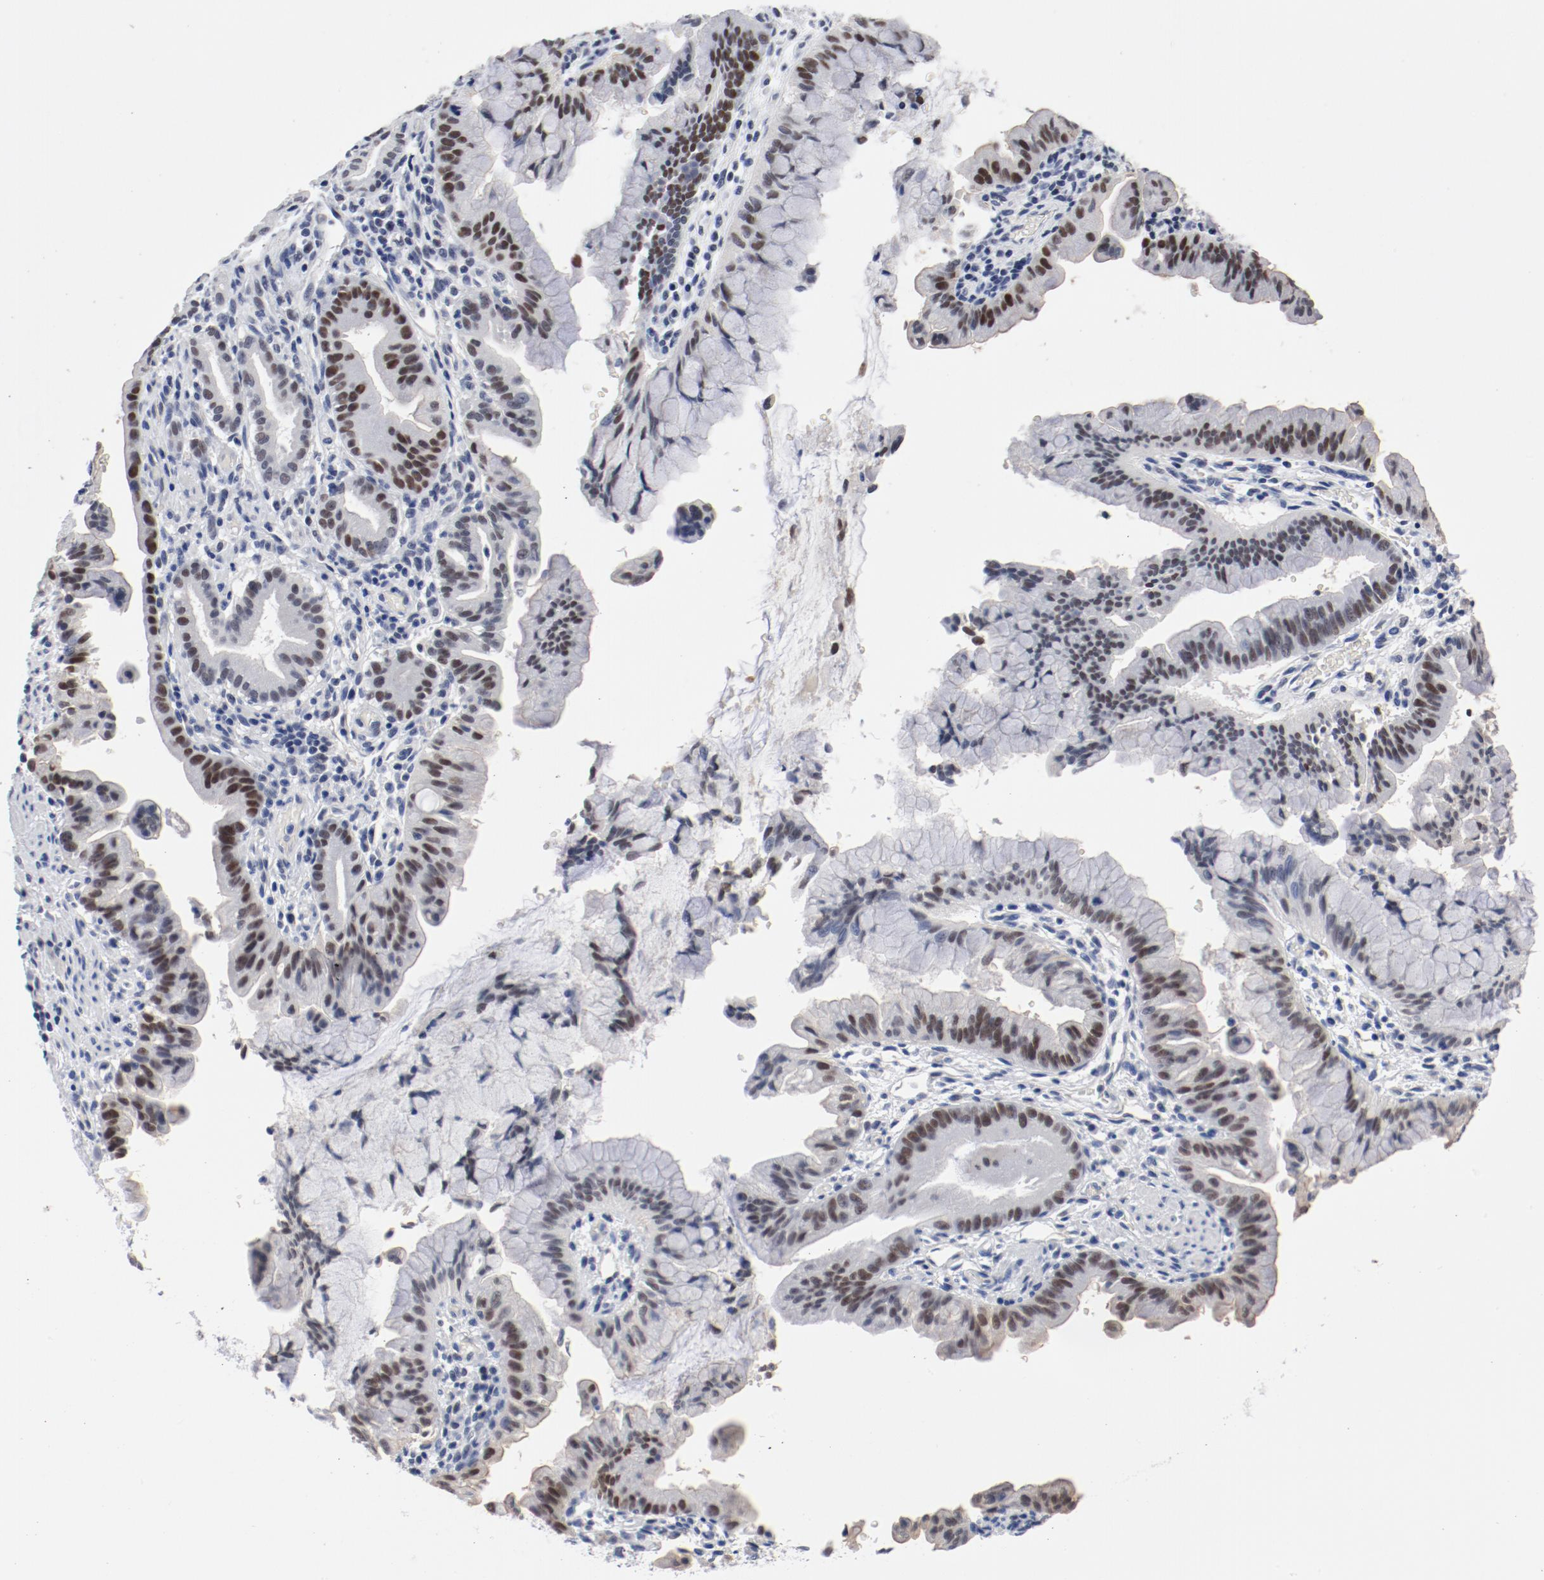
{"staining": {"intensity": "moderate", "quantity": ">75%", "location": "nuclear"}, "tissue": "pancreatic cancer", "cell_type": "Tumor cells", "image_type": "cancer", "snomed": [{"axis": "morphology", "description": "Adenocarcinoma, NOS"}, {"axis": "topography", "description": "Pancreas"}], "caption": "Immunohistochemistry micrograph of human pancreatic cancer stained for a protein (brown), which exhibits medium levels of moderate nuclear staining in about >75% of tumor cells.", "gene": "ANKLE2", "patient": {"sex": "male", "age": 59}}